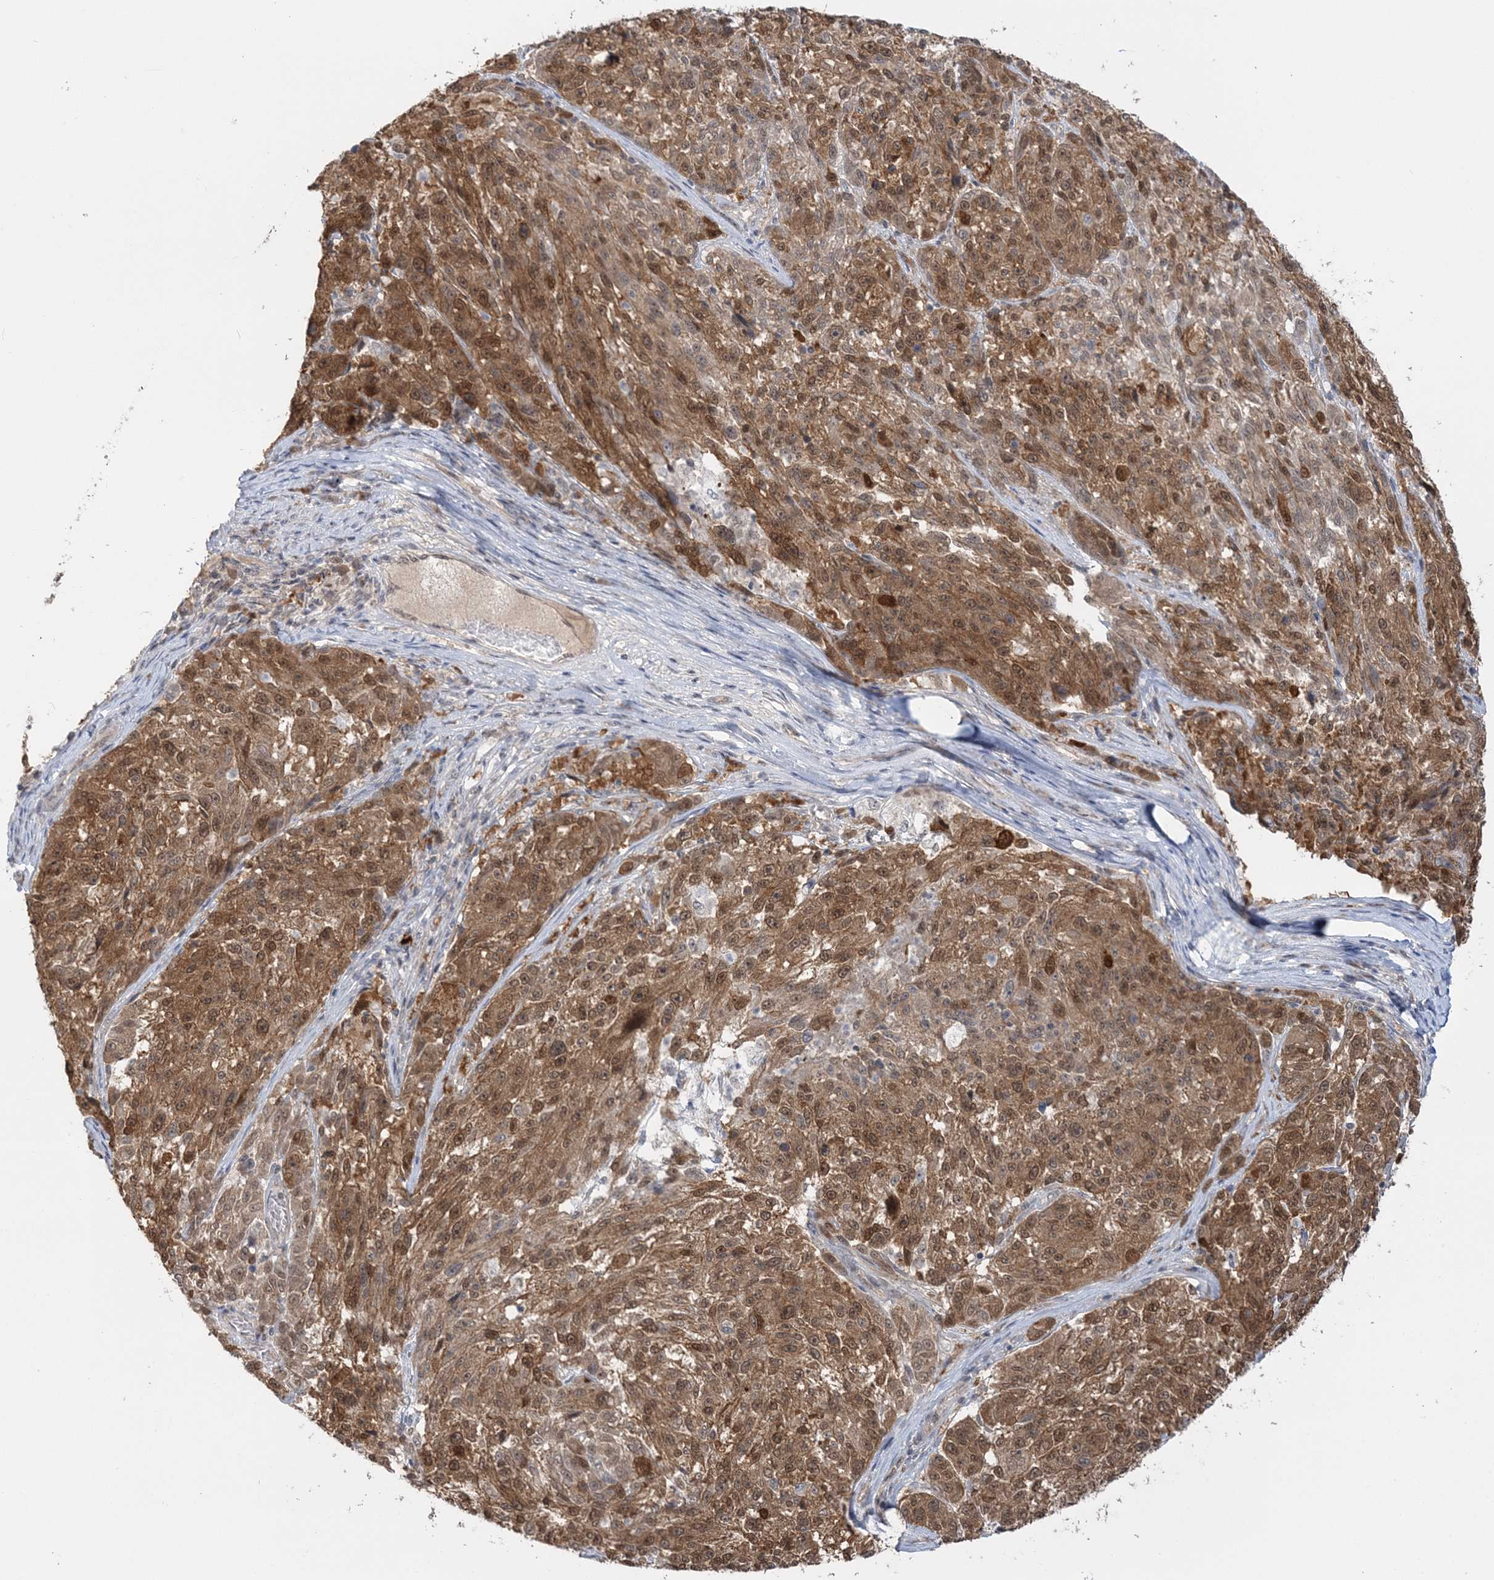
{"staining": {"intensity": "moderate", "quantity": ">75%", "location": "cytoplasmic/membranous,nuclear"}, "tissue": "melanoma", "cell_type": "Tumor cells", "image_type": "cancer", "snomed": [{"axis": "morphology", "description": "Malignant melanoma, NOS"}, {"axis": "topography", "description": "Skin"}], "caption": "Protein analysis of melanoma tissue exhibits moderate cytoplasmic/membranous and nuclear expression in approximately >75% of tumor cells.", "gene": "ZFAND6", "patient": {"sex": "male", "age": 53}}